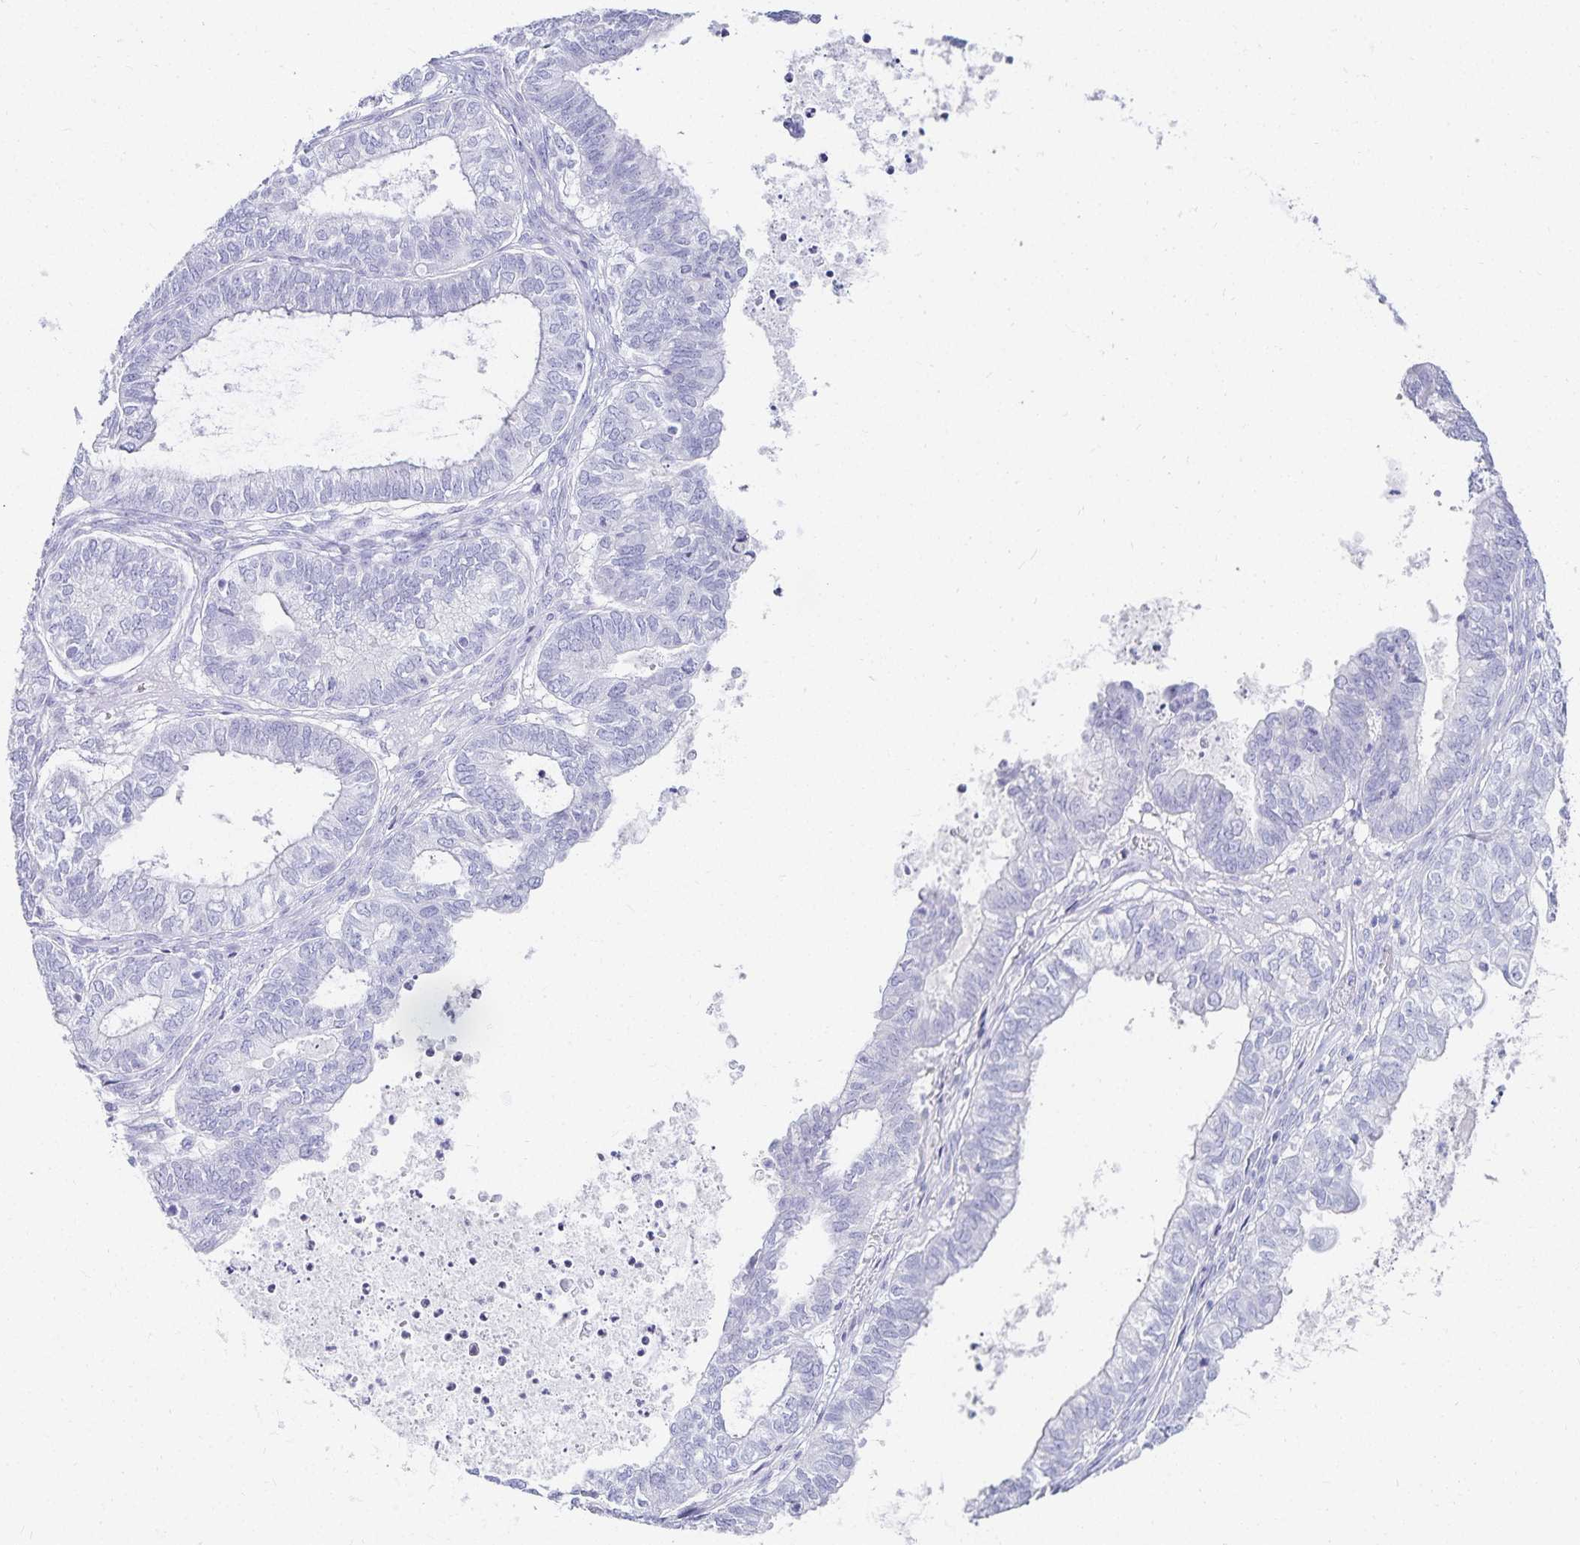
{"staining": {"intensity": "negative", "quantity": "none", "location": "none"}, "tissue": "ovarian cancer", "cell_type": "Tumor cells", "image_type": "cancer", "snomed": [{"axis": "morphology", "description": "Carcinoma, endometroid"}, {"axis": "topography", "description": "Ovary"}], "caption": "Ovarian cancer was stained to show a protein in brown. There is no significant positivity in tumor cells. (DAB (3,3'-diaminobenzidine) immunohistochemistry (IHC) visualized using brightfield microscopy, high magnification).", "gene": "GP2", "patient": {"sex": "female", "age": 64}}